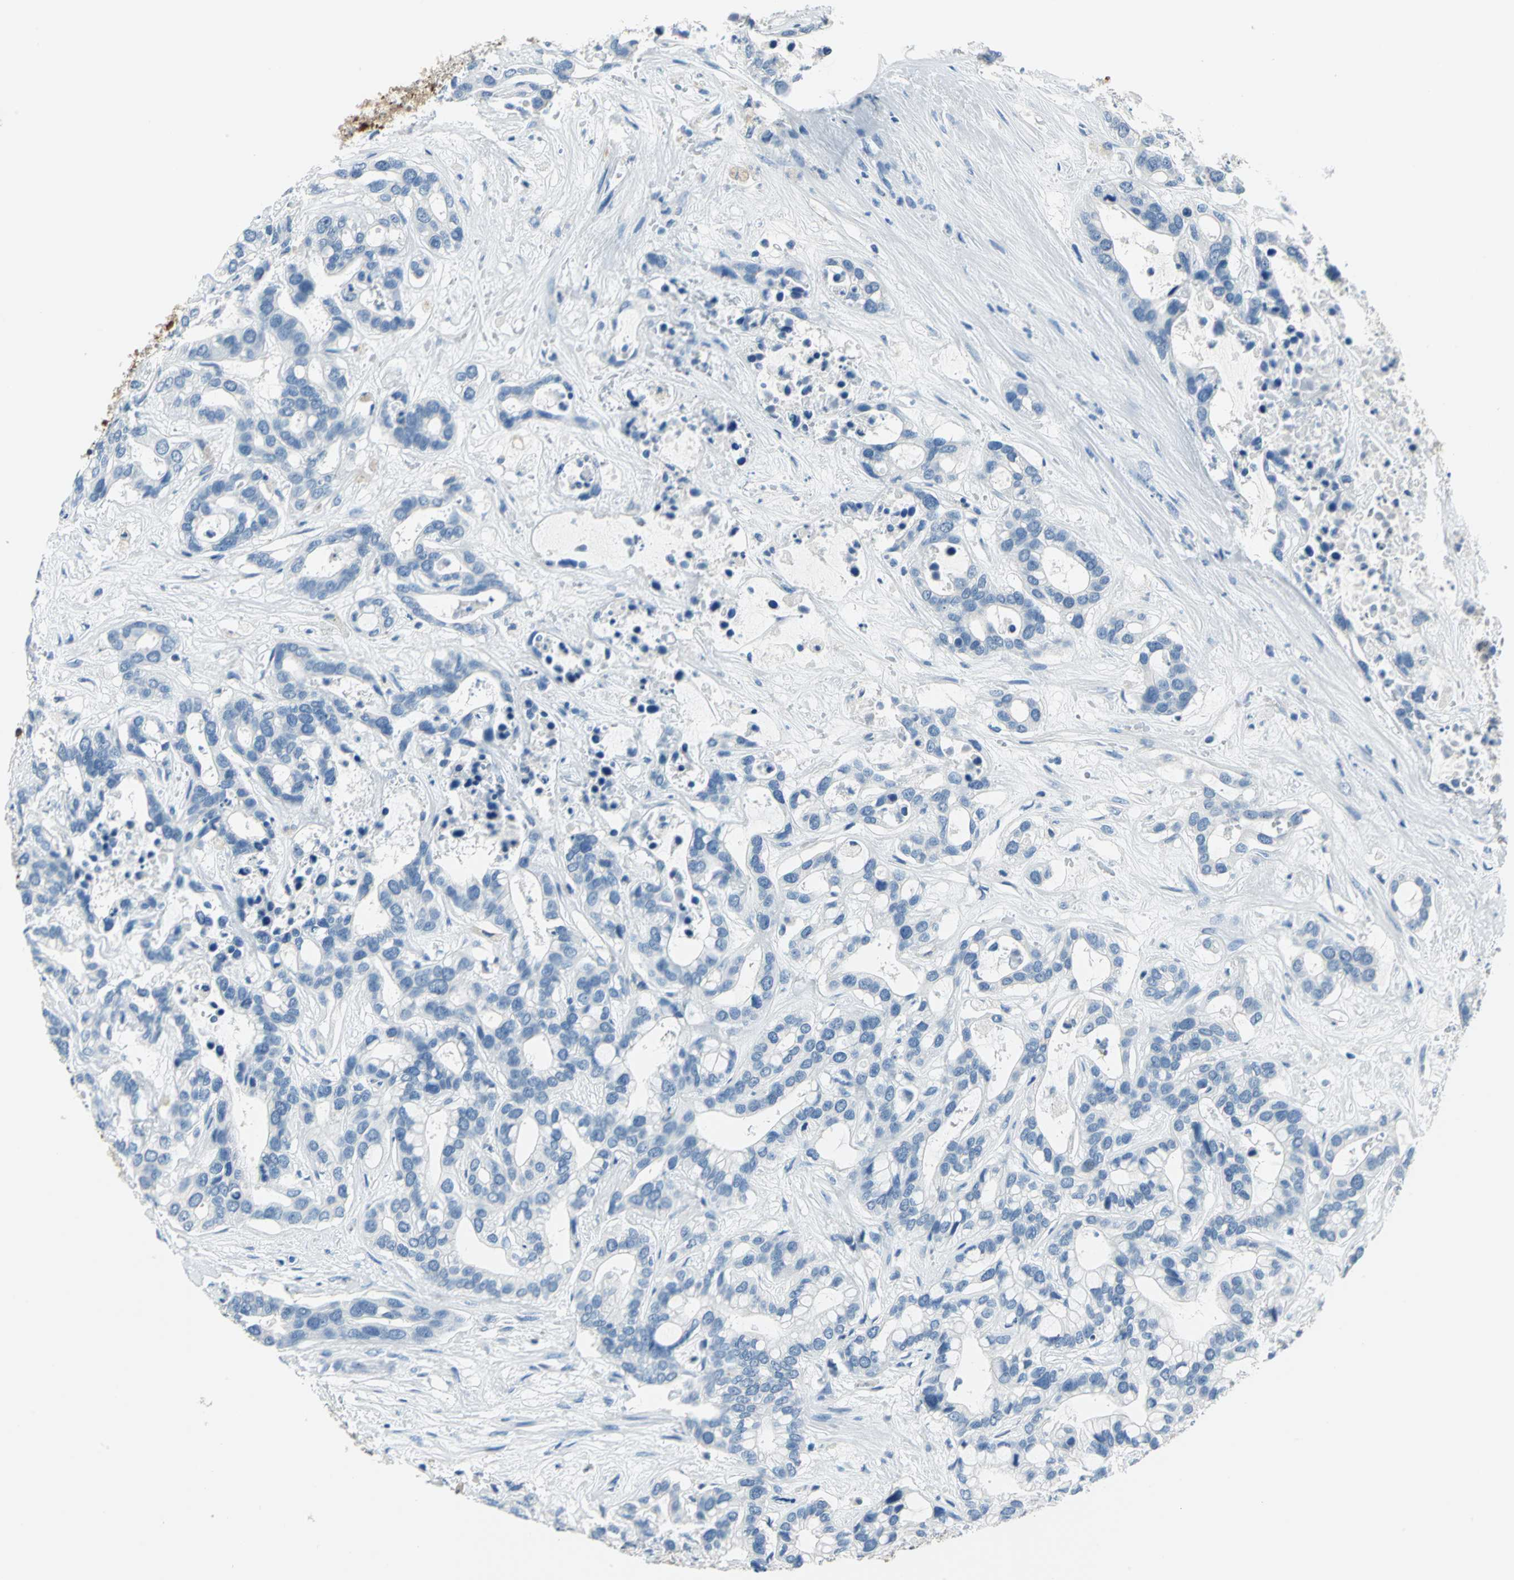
{"staining": {"intensity": "negative", "quantity": "none", "location": "none"}, "tissue": "liver cancer", "cell_type": "Tumor cells", "image_type": "cancer", "snomed": [{"axis": "morphology", "description": "Cholangiocarcinoma"}, {"axis": "topography", "description": "Liver"}], "caption": "This is an immunohistochemistry histopathology image of human cholangiocarcinoma (liver). There is no positivity in tumor cells.", "gene": "PKLR", "patient": {"sex": "female", "age": 65}}